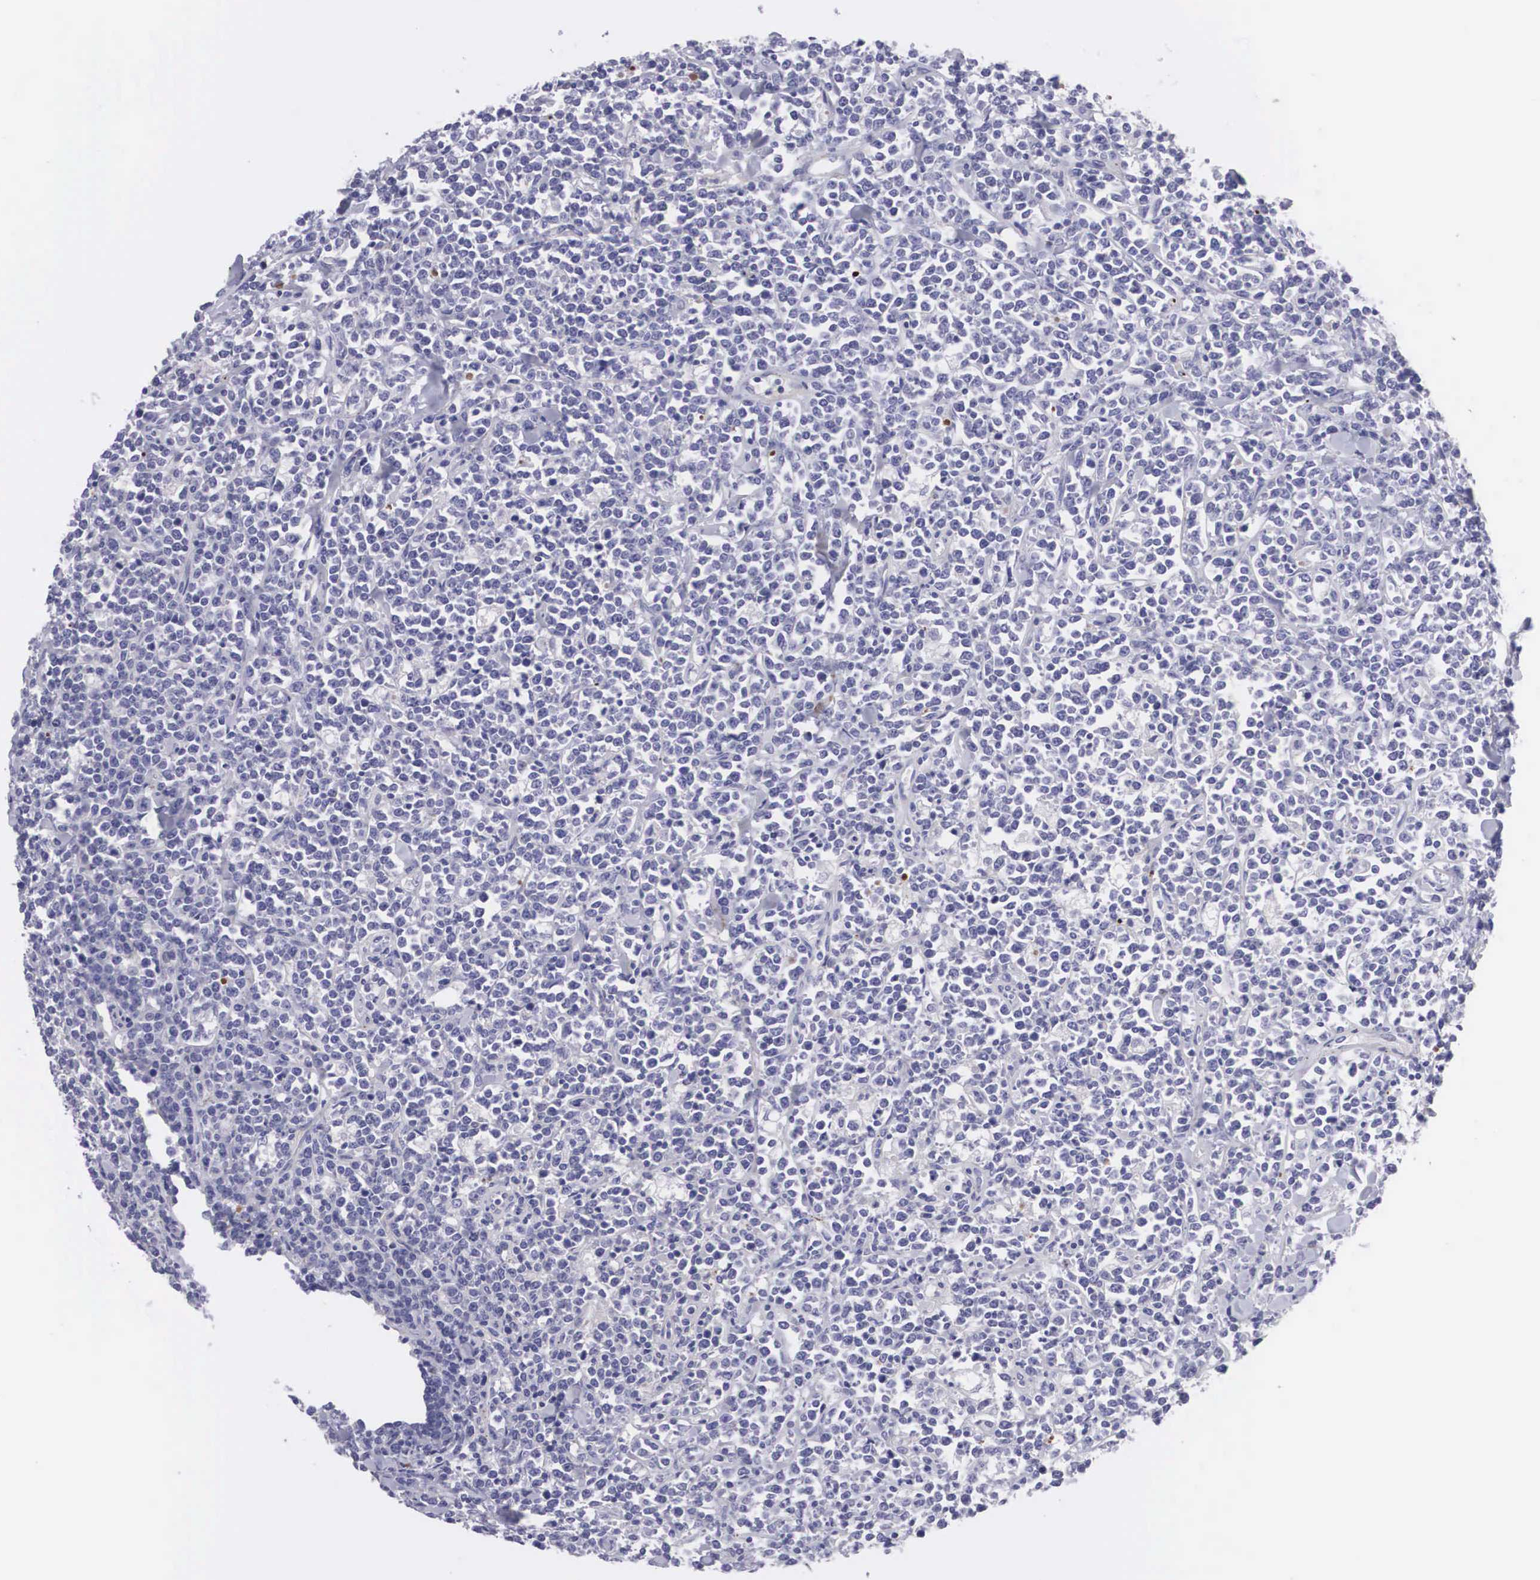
{"staining": {"intensity": "negative", "quantity": "none", "location": "none"}, "tissue": "lymphoma", "cell_type": "Tumor cells", "image_type": "cancer", "snomed": [{"axis": "morphology", "description": "Malignant lymphoma, non-Hodgkin's type, High grade"}, {"axis": "topography", "description": "Small intestine"}, {"axis": "topography", "description": "Colon"}], "caption": "This is an IHC micrograph of lymphoma. There is no positivity in tumor cells.", "gene": "CLU", "patient": {"sex": "male", "age": 8}}